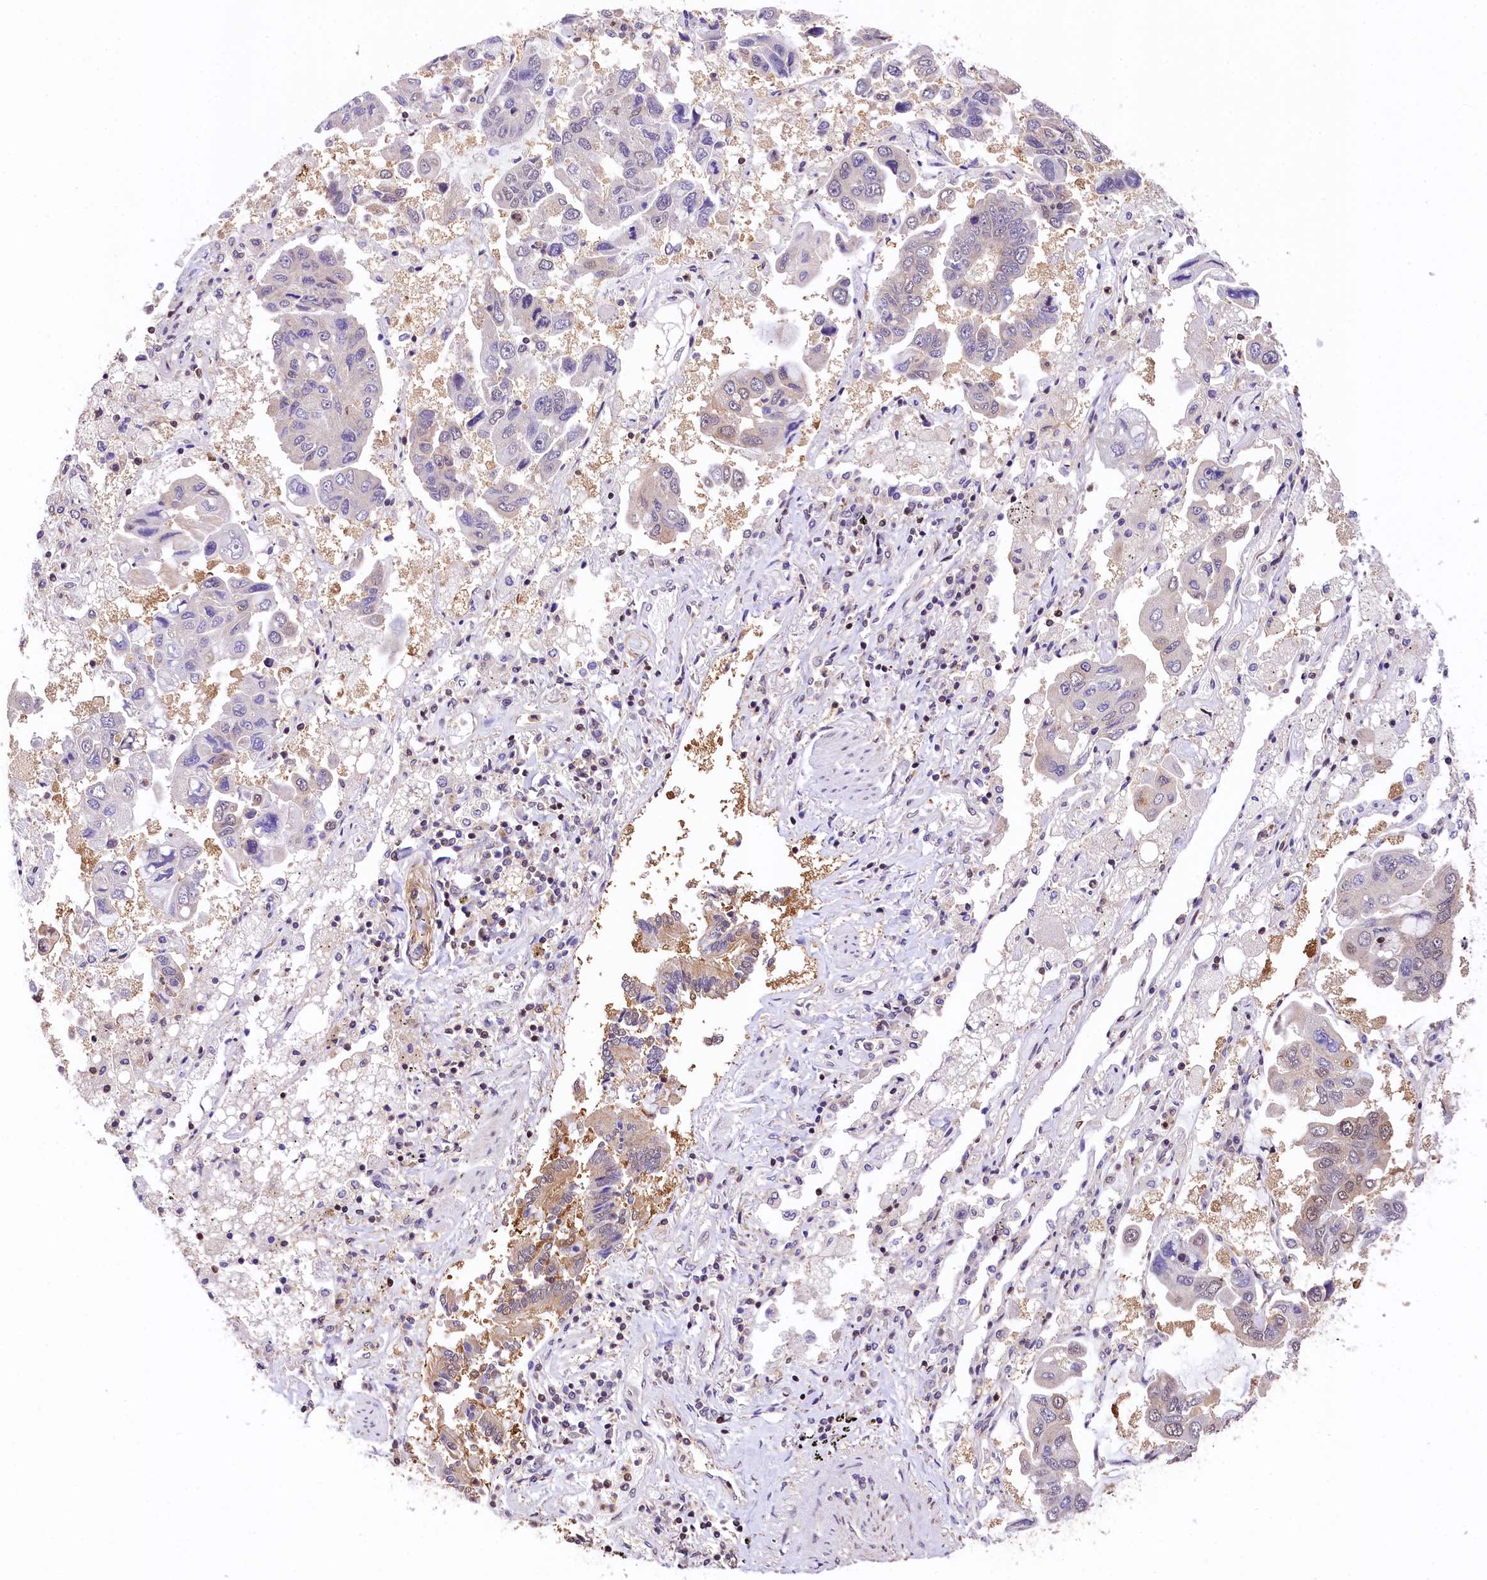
{"staining": {"intensity": "weak", "quantity": "<25%", "location": "cytoplasmic/membranous"}, "tissue": "lung cancer", "cell_type": "Tumor cells", "image_type": "cancer", "snomed": [{"axis": "morphology", "description": "Adenocarcinoma, NOS"}, {"axis": "topography", "description": "Lung"}], "caption": "Immunohistochemistry of human lung adenocarcinoma demonstrates no expression in tumor cells. (Immunohistochemistry (ihc), brightfield microscopy, high magnification).", "gene": "CHORDC1", "patient": {"sex": "male", "age": 64}}